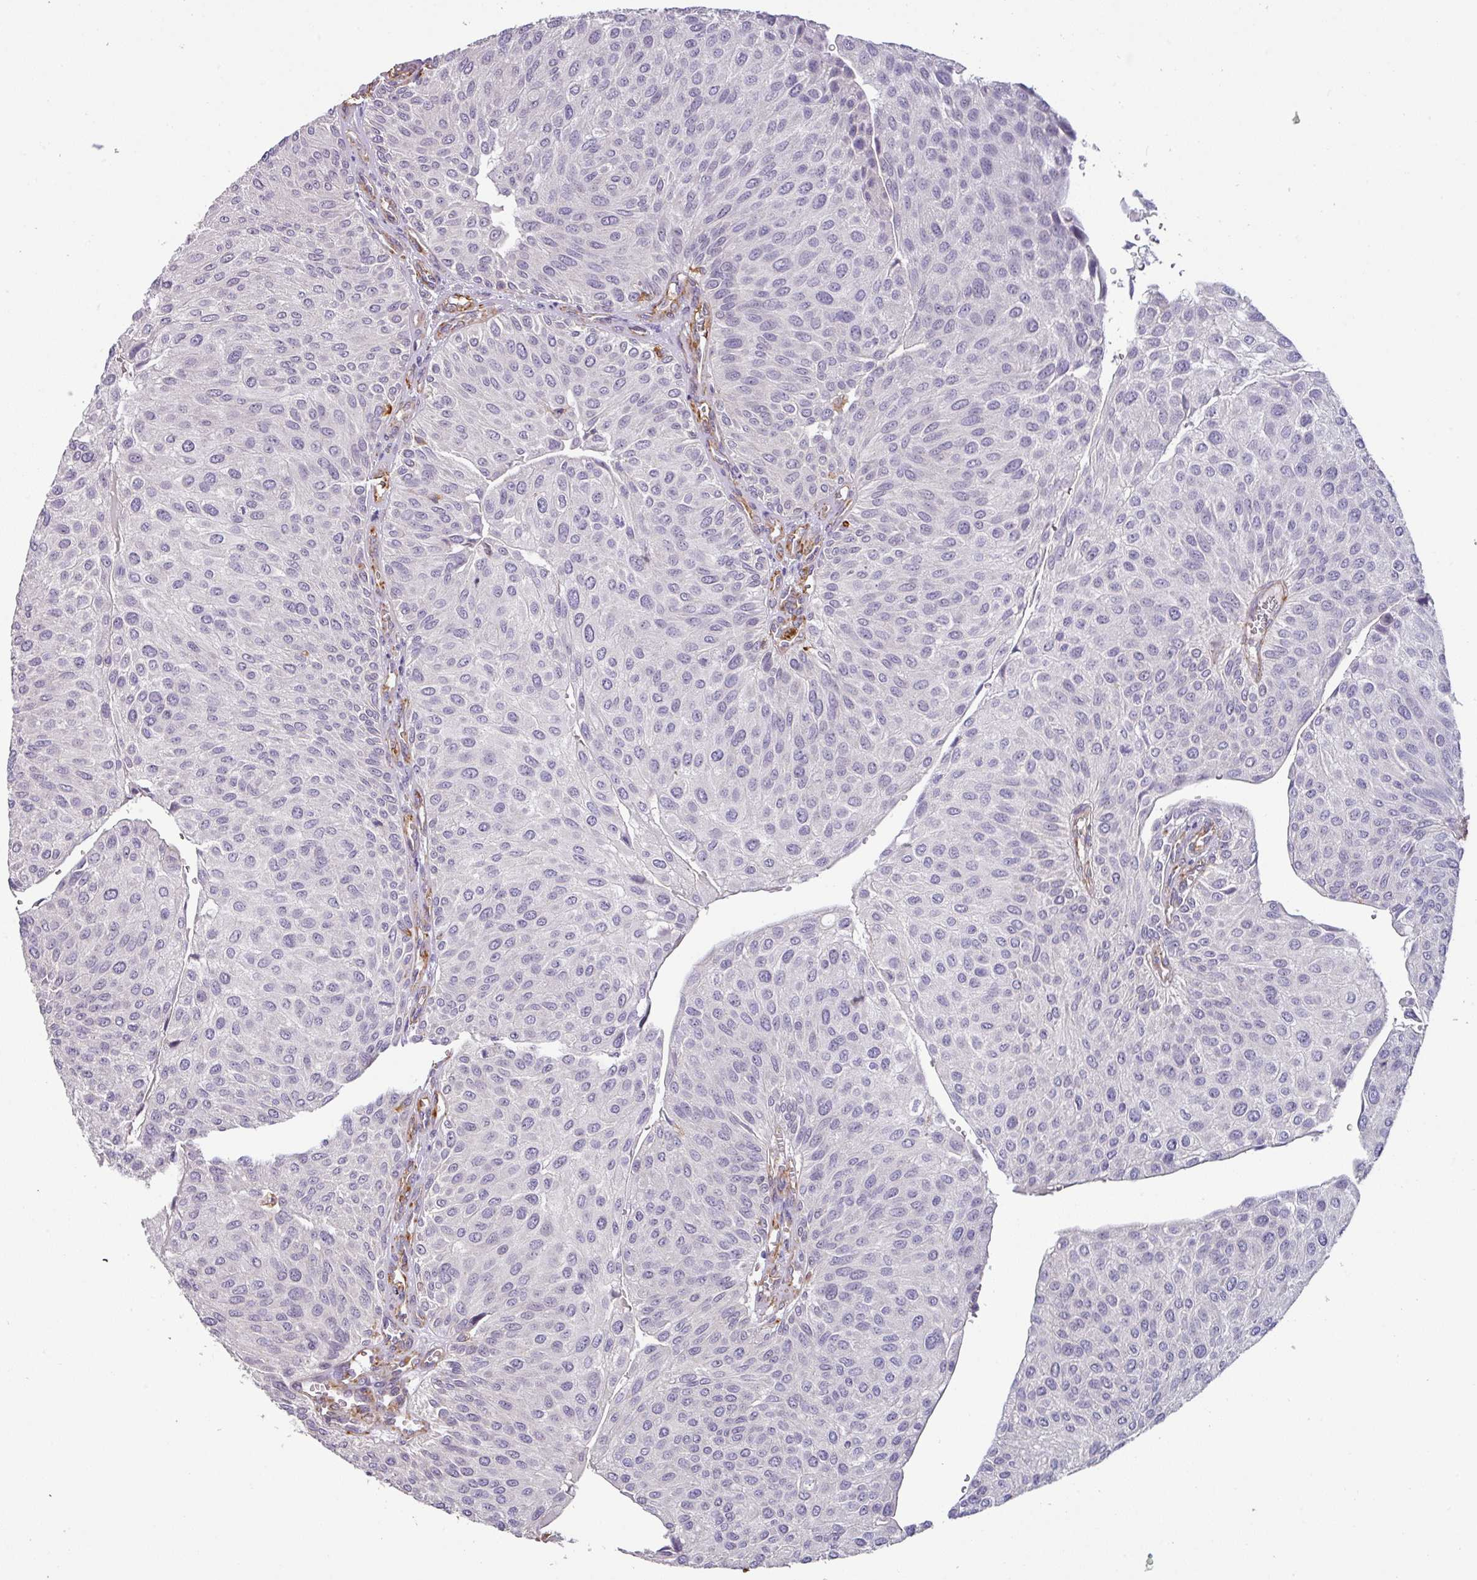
{"staining": {"intensity": "negative", "quantity": "none", "location": "none"}, "tissue": "urothelial cancer", "cell_type": "Tumor cells", "image_type": "cancer", "snomed": [{"axis": "morphology", "description": "Urothelial carcinoma, NOS"}, {"axis": "topography", "description": "Urinary bladder"}], "caption": "The image demonstrates no staining of tumor cells in urothelial cancer. Nuclei are stained in blue.", "gene": "ZNF280C", "patient": {"sex": "male", "age": 67}}